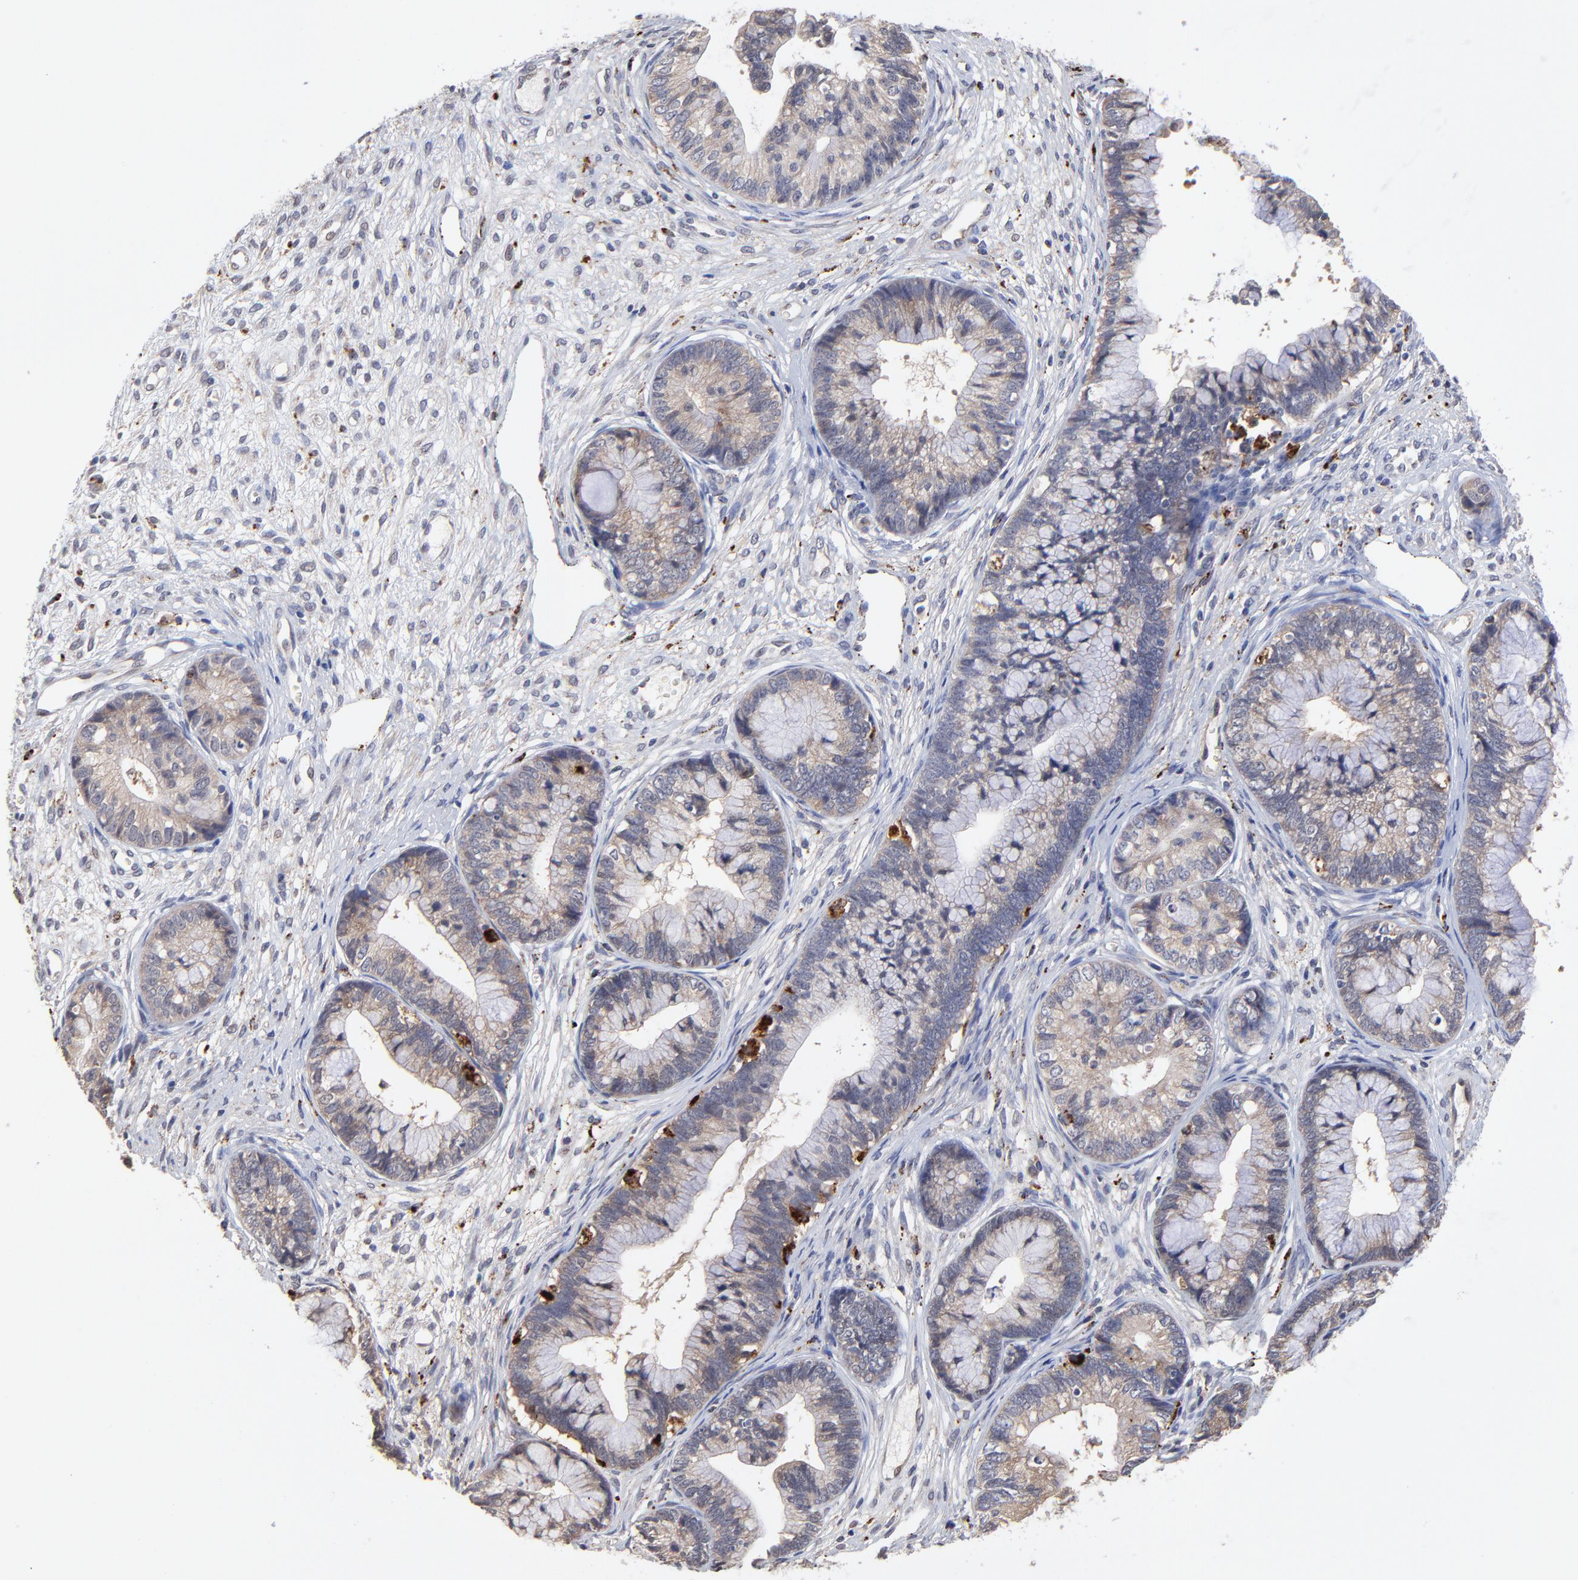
{"staining": {"intensity": "weak", "quantity": "<25%", "location": "cytoplasmic/membranous"}, "tissue": "cervical cancer", "cell_type": "Tumor cells", "image_type": "cancer", "snomed": [{"axis": "morphology", "description": "Adenocarcinoma, NOS"}, {"axis": "topography", "description": "Cervix"}], "caption": "A high-resolution histopathology image shows IHC staining of cervical cancer, which exhibits no significant positivity in tumor cells.", "gene": "PDE4B", "patient": {"sex": "female", "age": 44}}